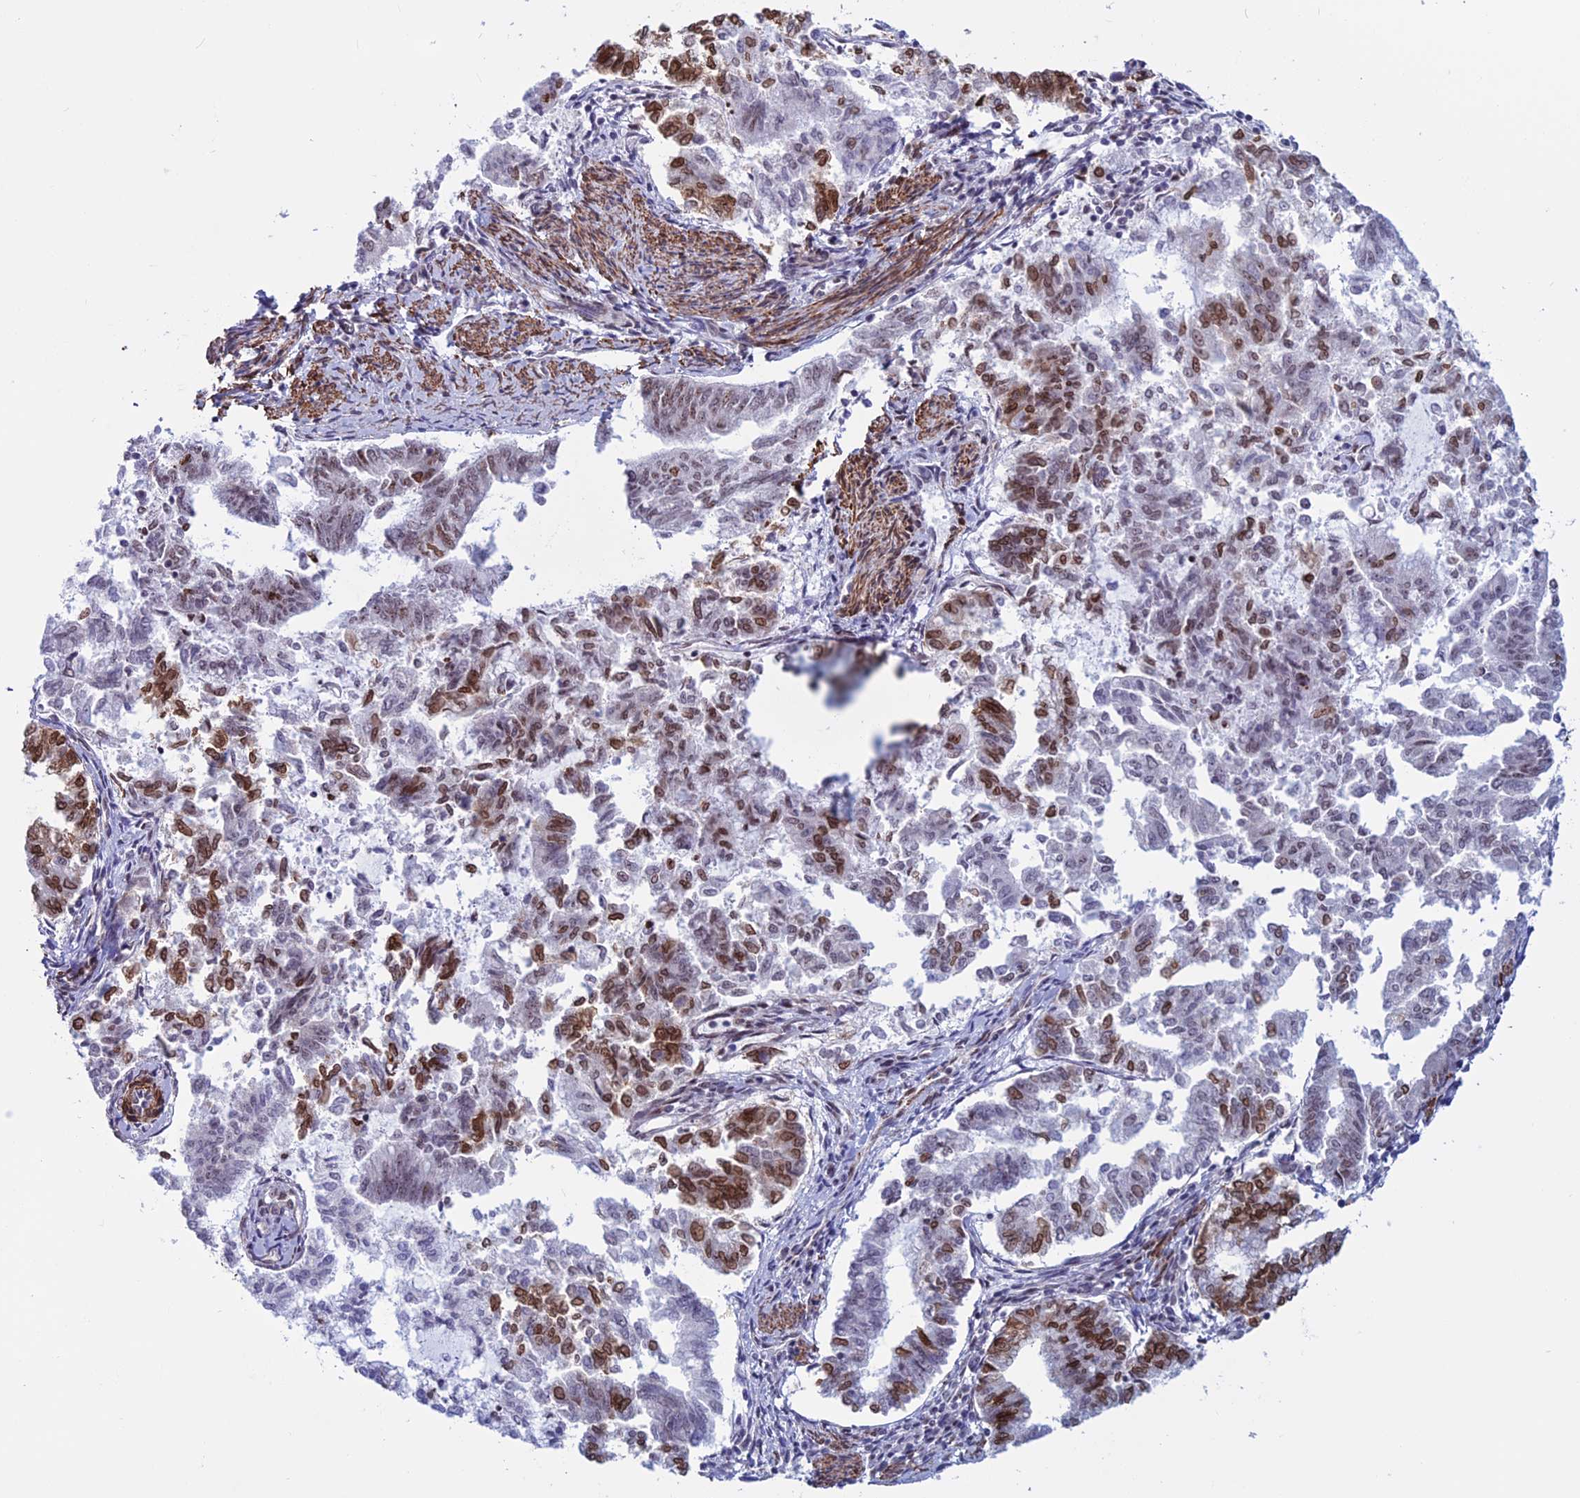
{"staining": {"intensity": "moderate", "quantity": "25%-75%", "location": "nuclear"}, "tissue": "endometrial cancer", "cell_type": "Tumor cells", "image_type": "cancer", "snomed": [{"axis": "morphology", "description": "Adenocarcinoma, NOS"}, {"axis": "topography", "description": "Endometrium"}], "caption": "Moderate nuclear protein expression is present in approximately 25%-75% of tumor cells in endometrial adenocarcinoma.", "gene": "U2AF1", "patient": {"sex": "female", "age": 79}}